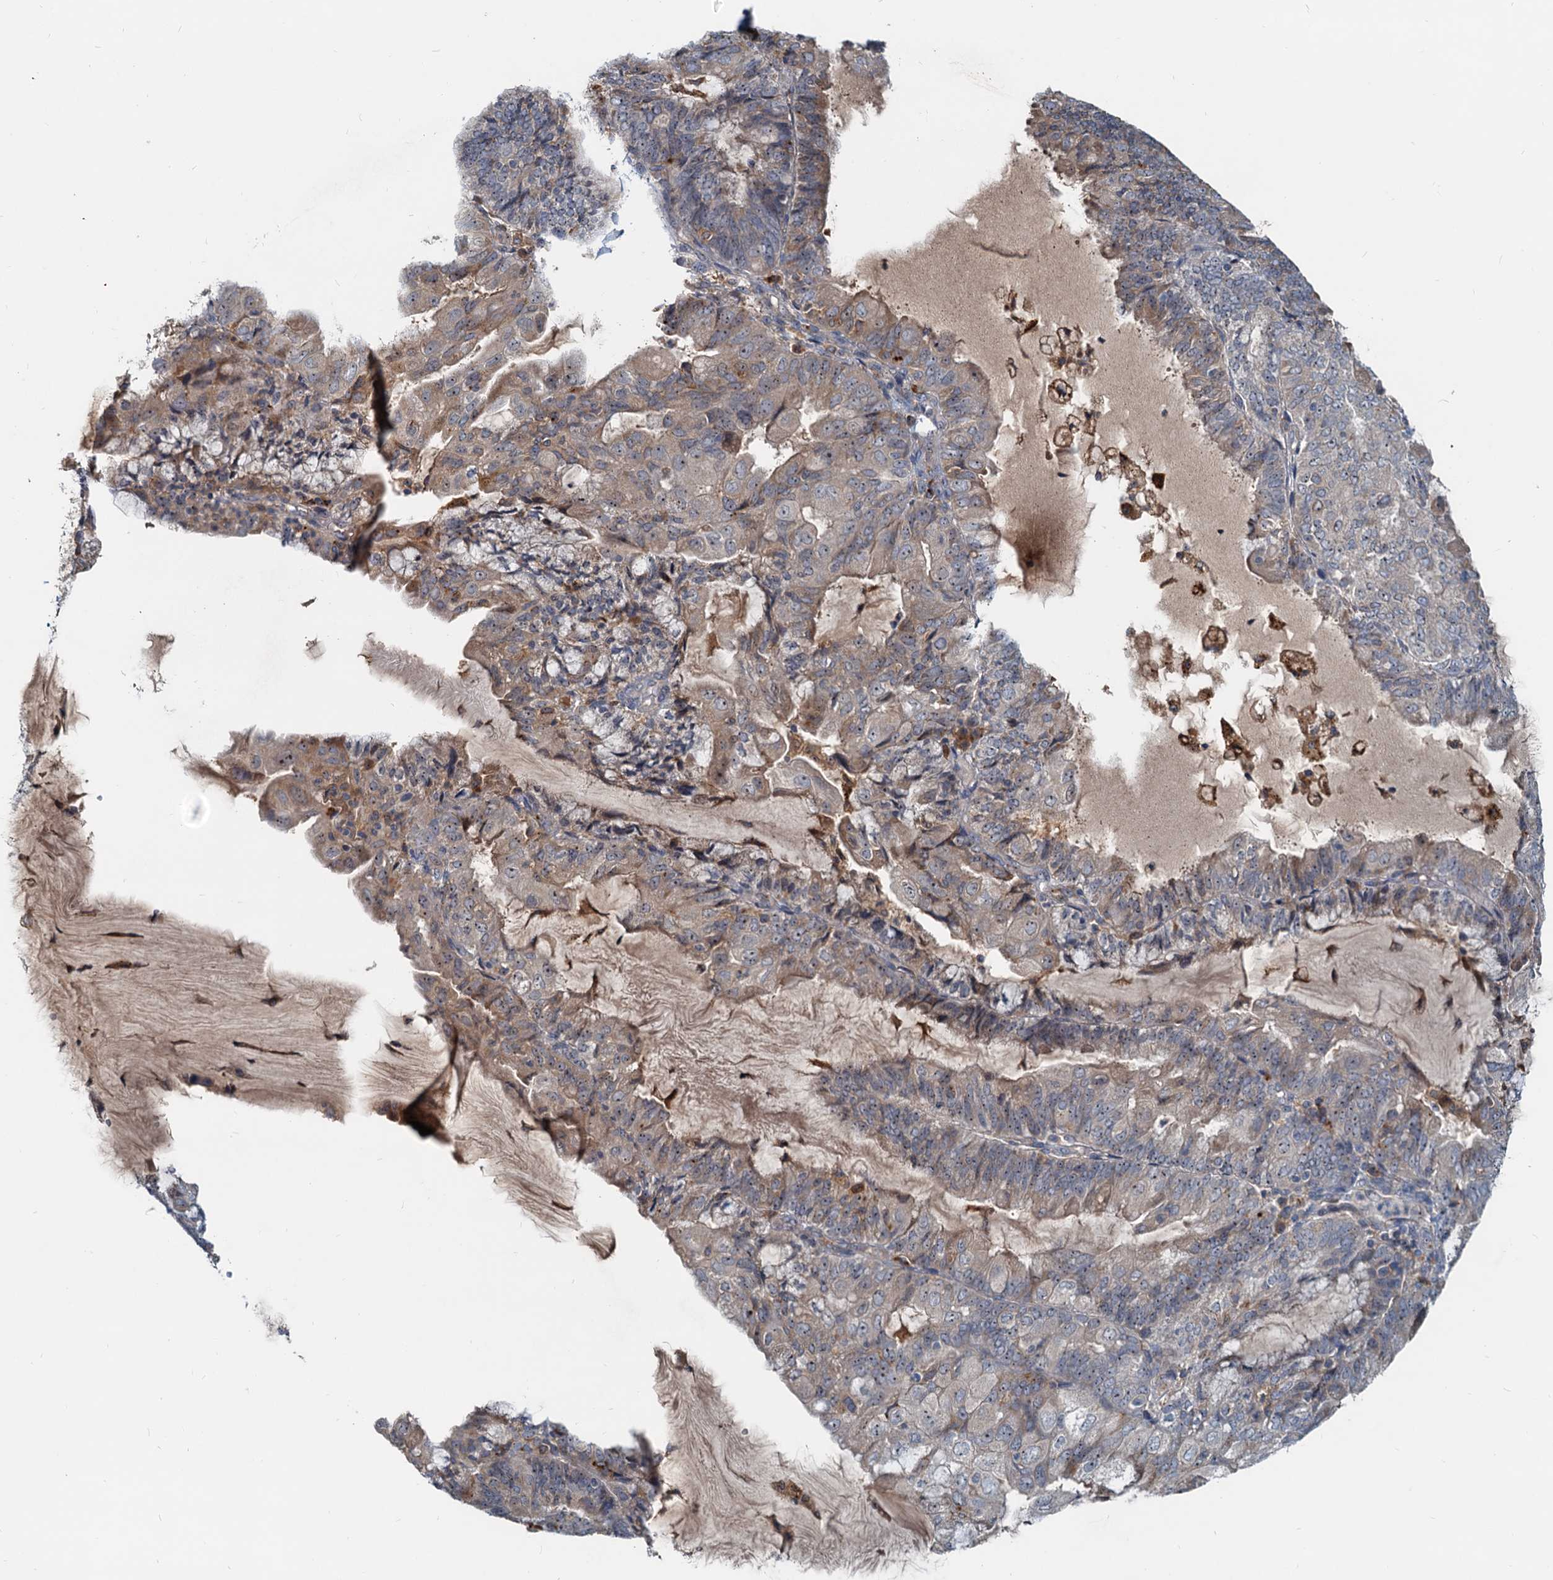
{"staining": {"intensity": "weak", "quantity": "<25%", "location": "cytoplasmic/membranous,nuclear"}, "tissue": "endometrial cancer", "cell_type": "Tumor cells", "image_type": "cancer", "snomed": [{"axis": "morphology", "description": "Adenocarcinoma, NOS"}, {"axis": "topography", "description": "Endometrium"}], "caption": "The immunohistochemistry image has no significant positivity in tumor cells of adenocarcinoma (endometrial) tissue. (DAB immunohistochemistry, high magnification).", "gene": "RGS7BP", "patient": {"sex": "female", "age": 81}}